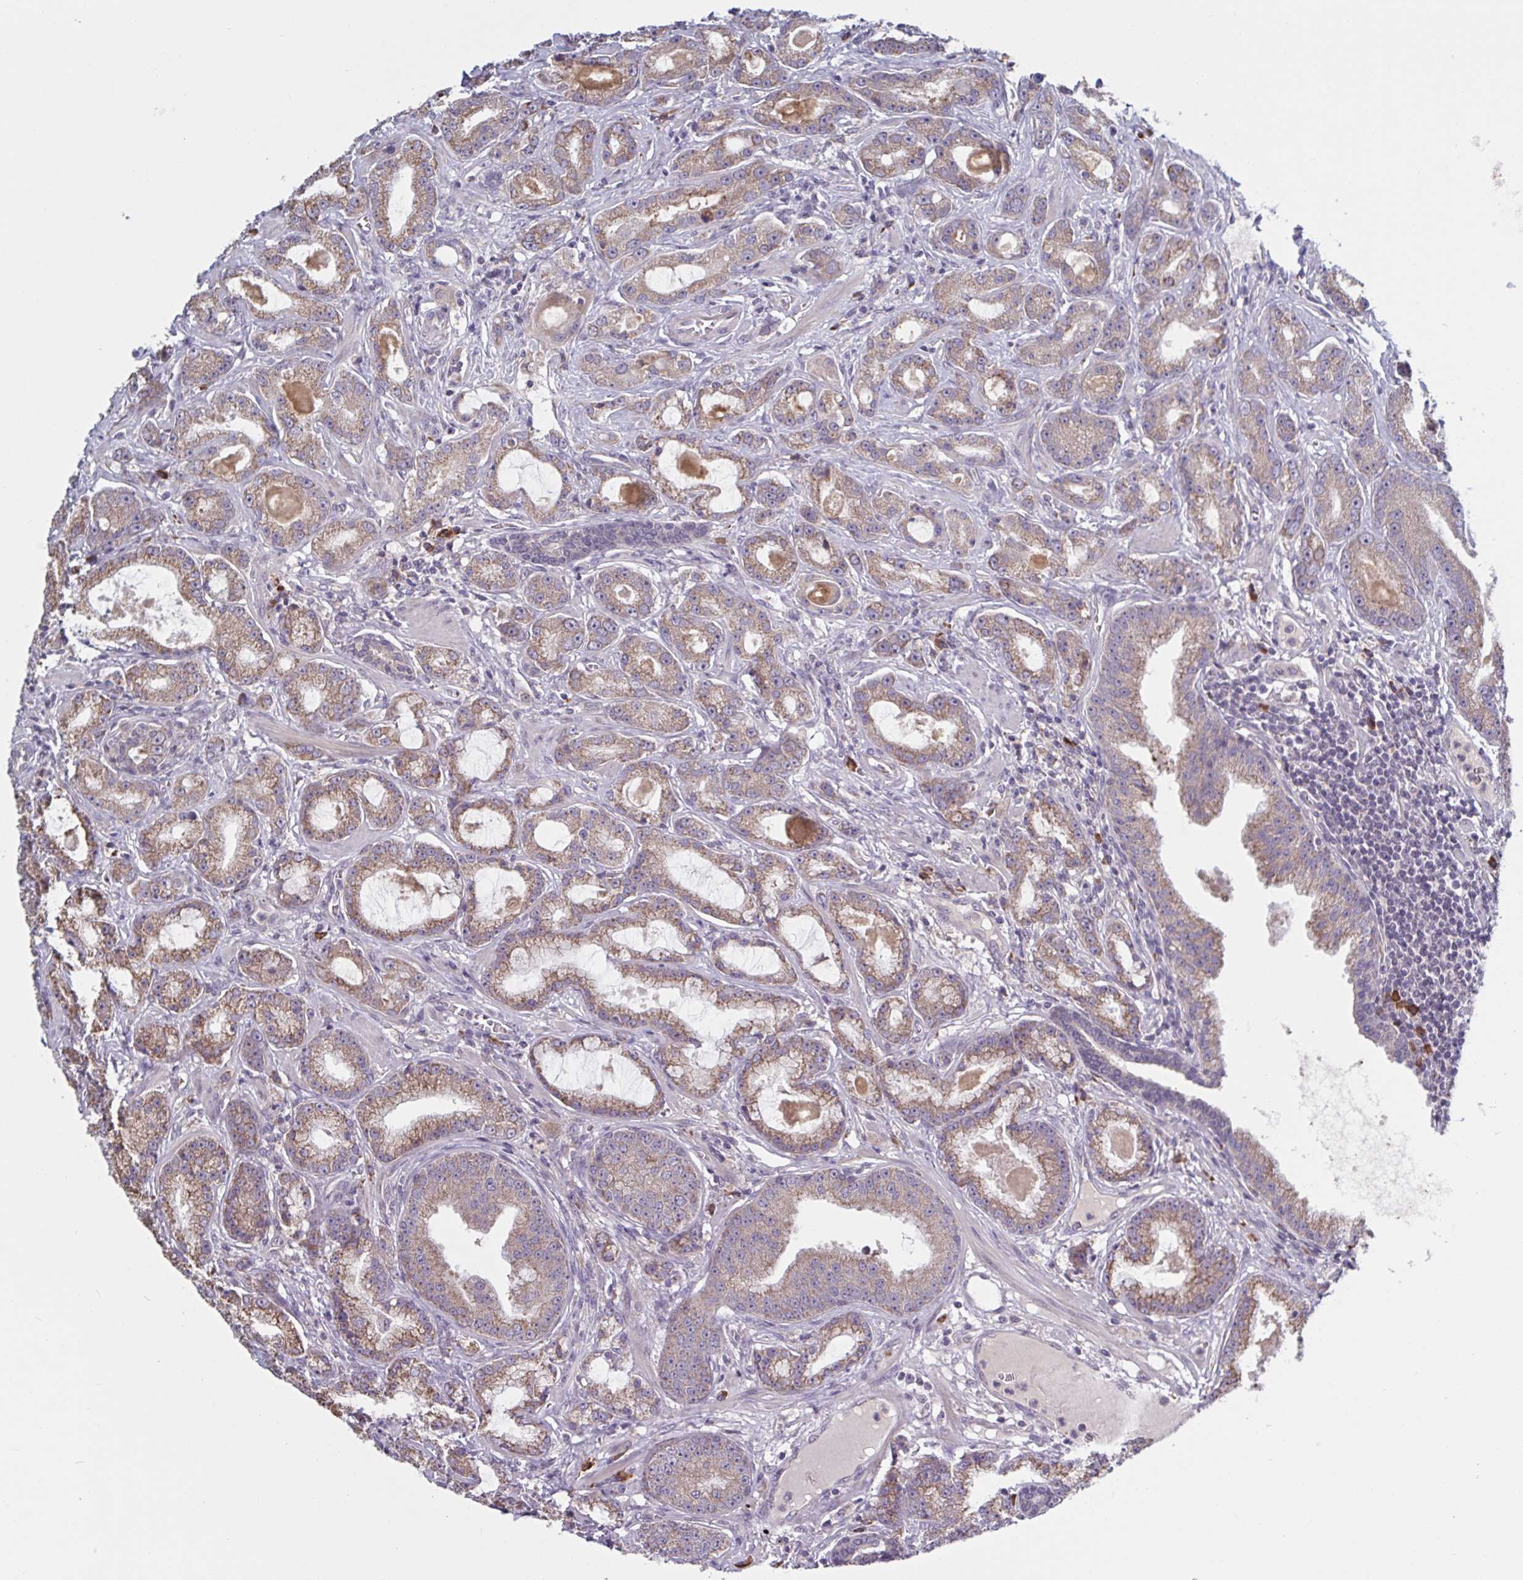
{"staining": {"intensity": "moderate", "quantity": ">75%", "location": "cytoplasmic/membranous"}, "tissue": "prostate cancer", "cell_type": "Tumor cells", "image_type": "cancer", "snomed": [{"axis": "morphology", "description": "Adenocarcinoma, High grade"}, {"axis": "topography", "description": "Prostate"}], "caption": "Human high-grade adenocarcinoma (prostate) stained for a protein (brown) shows moderate cytoplasmic/membranous positive staining in about >75% of tumor cells.", "gene": "CD1E", "patient": {"sex": "male", "age": 65}}